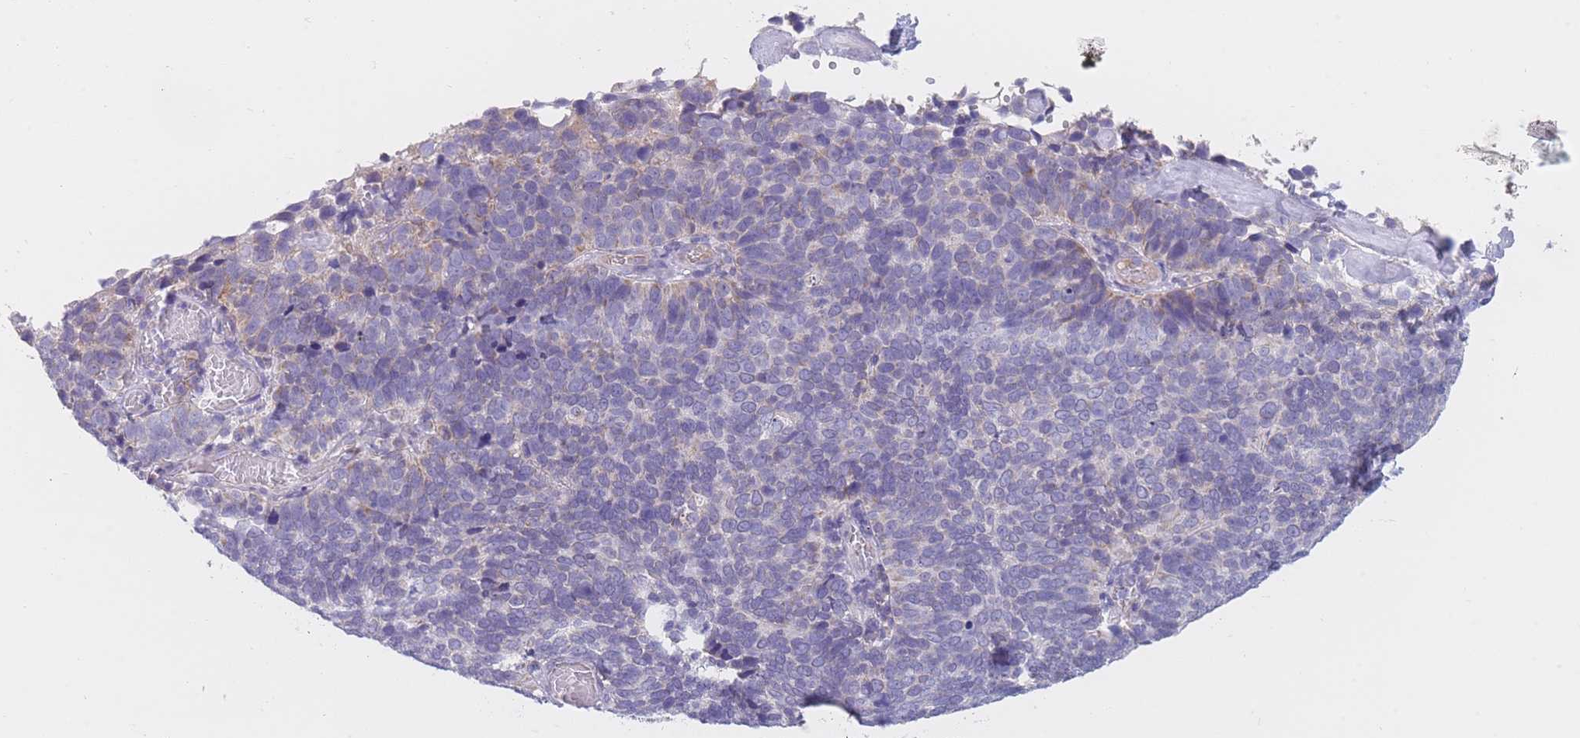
{"staining": {"intensity": "negative", "quantity": "none", "location": "none"}, "tissue": "cervical cancer", "cell_type": "Tumor cells", "image_type": "cancer", "snomed": [{"axis": "morphology", "description": "Squamous cell carcinoma, NOS"}, {"axis": "topography", "description": "Cervix"}], "caption": "A histopathology image of human cervical squamous cell carcinoma is negative for staining in tumor cells. The staining was performed using DAB to visualize the protein expression in brown, while the nuclei were stained in blue with hematoxylin (Magnification: 20x).", "gene": "MRPS14", "patient": {"sex": "female", "age": 39}}